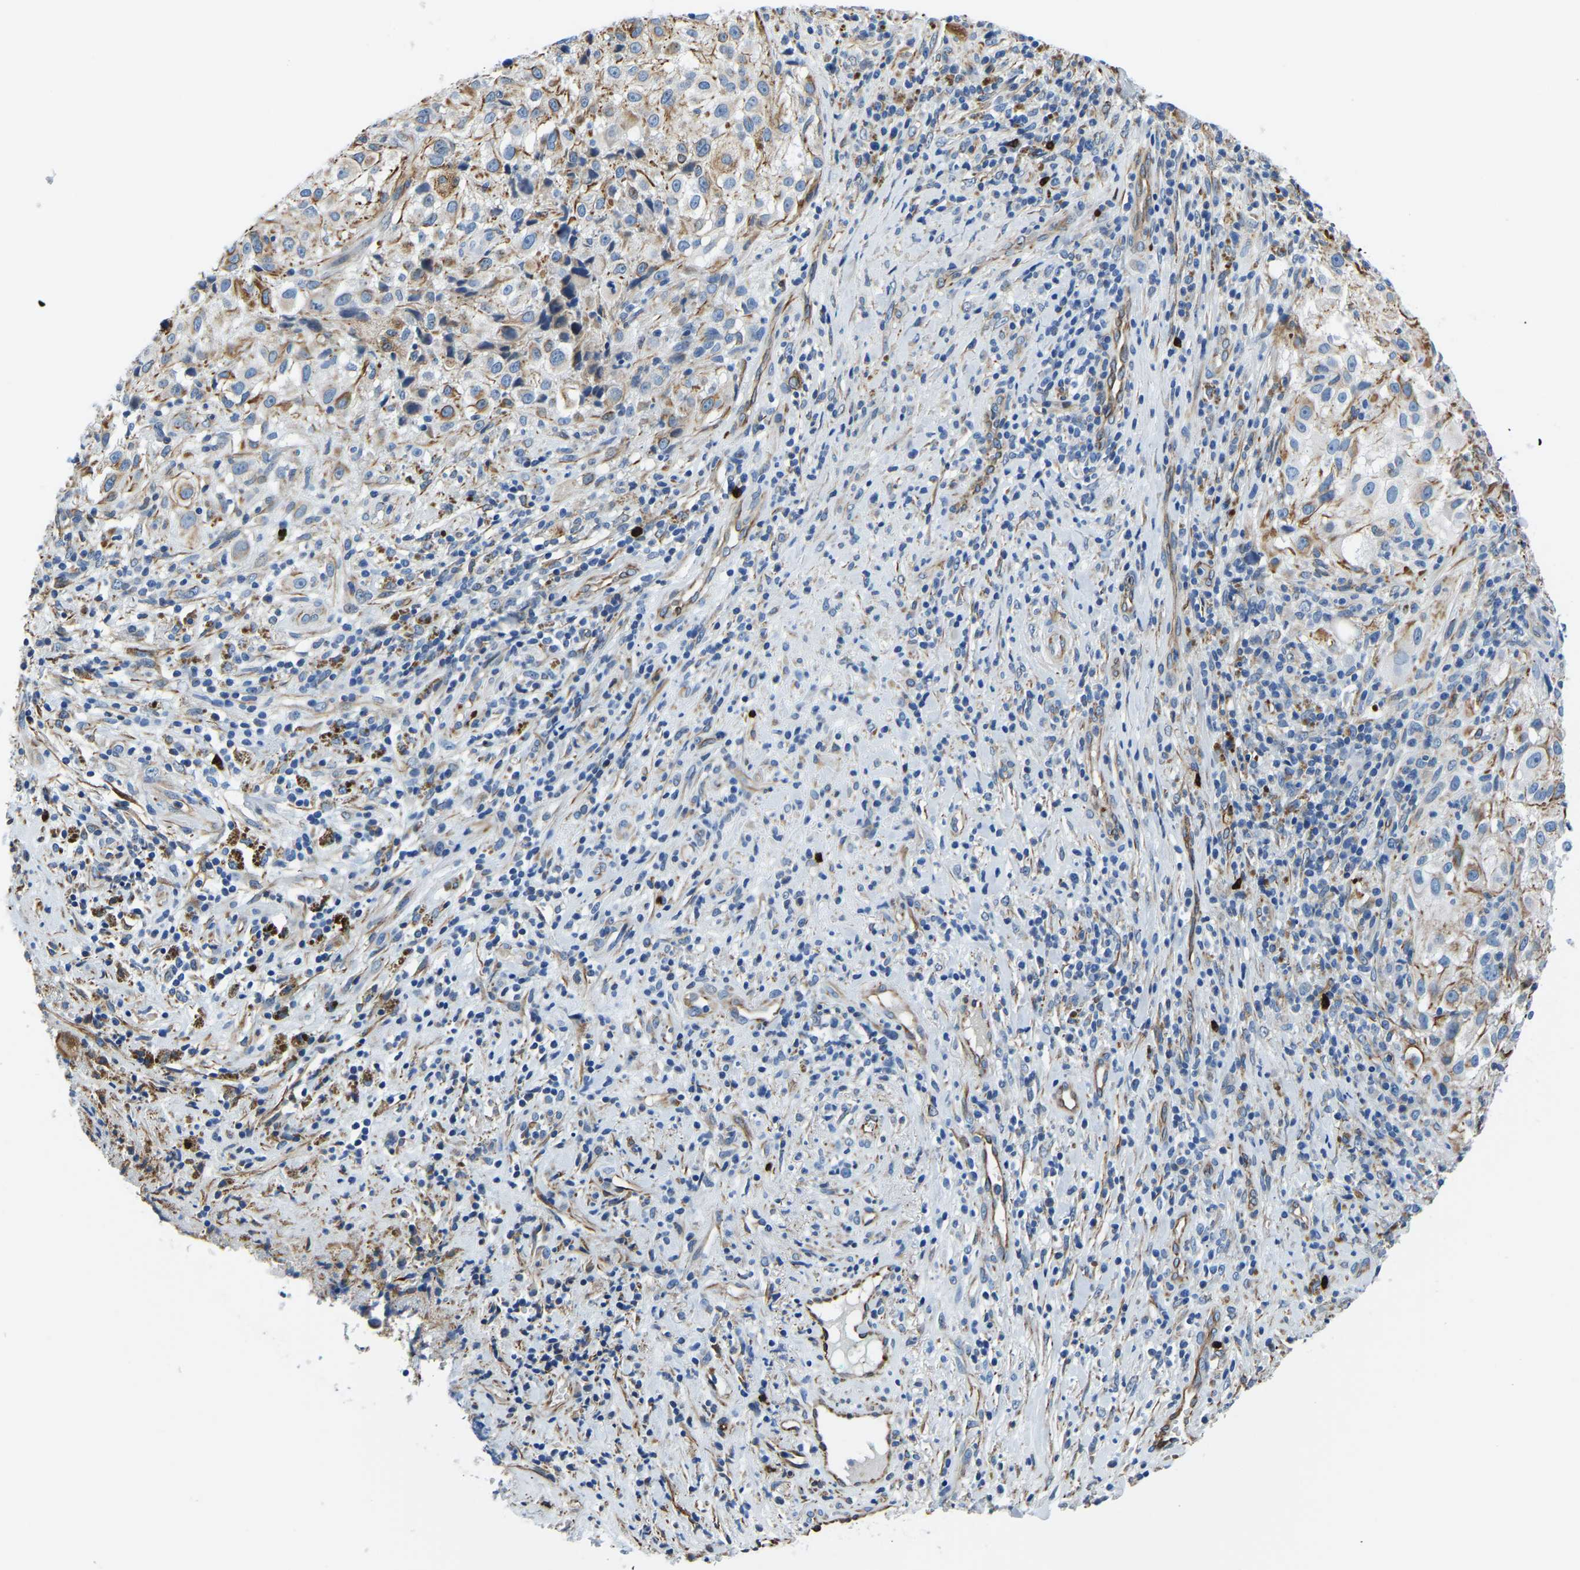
{"staining": {"intensity": "negative", "quantity": "none", "location": "none"}, "tissue": "melanoma", "cell_type": "Tumor cells", "image_type": "cancer", "snomed": [{"axis": "morphology", "description": "Necrosis, NOS"}, {"axis": "morphology", "description": "Malignant melanoma, NOS"}, {"axis": "topography", "description": "Skin"}], "caption": "Malignant melanoma stained for a protein using immunohistochemistry (IHC) reveals no expression tumor cells.", "gene": "MS4A3", "patient": {"sex": "female", "age": 87}}